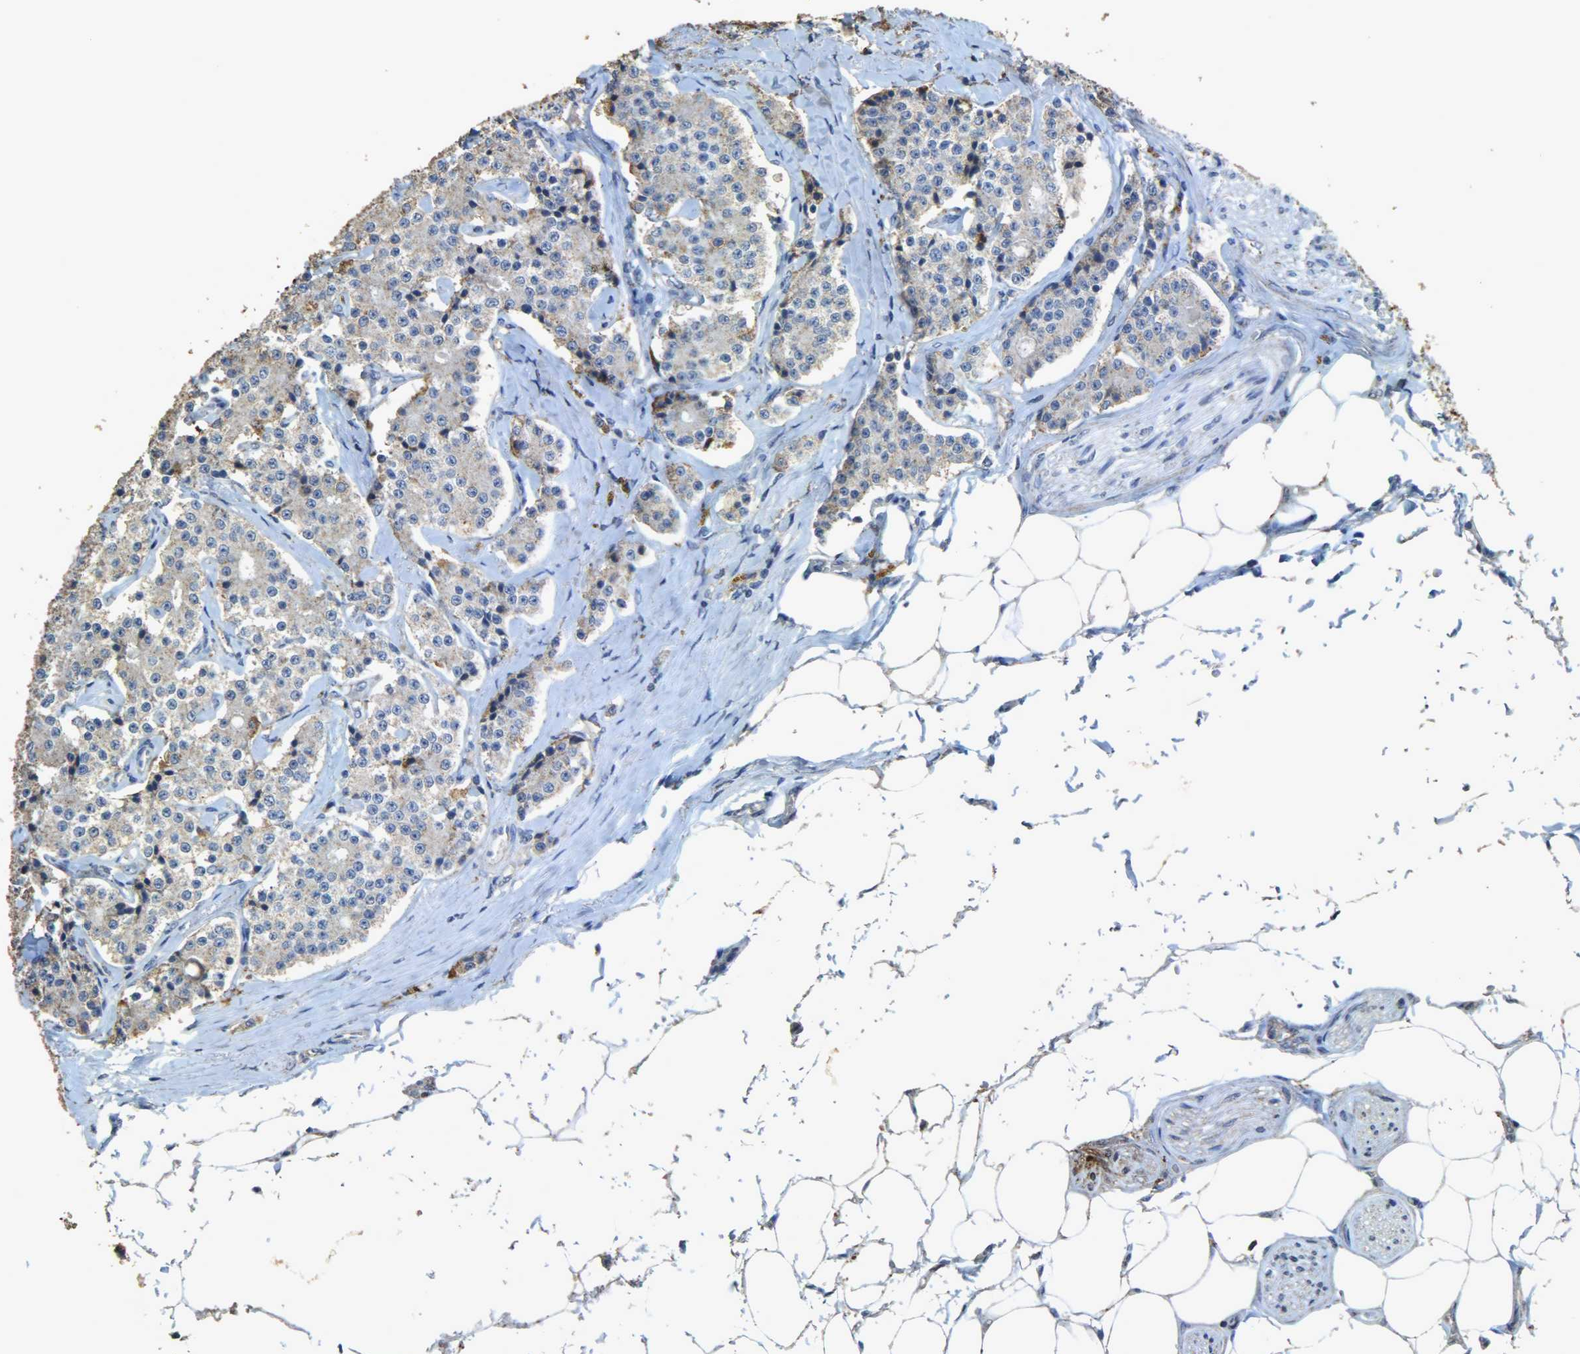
{"staining": {"intensity": "moderate", "quantity": "<25%", "location": "cytoplasmic/membranous"}, "tissue": "carcinoid", "cell_type": "Tumor cells", "image_type": "cancer", "snomed": [{"axis": "morphology", "description": "Carcinoid, malignant, NOS"}, {"axis": "topography", "description": "Colon"}], "caption": "Human carcinoid stained with a protein marker demonstrates moderate staining in tumor cells.", "gene": "TPM4", "patient": {"sex": "female", "age": 61}}